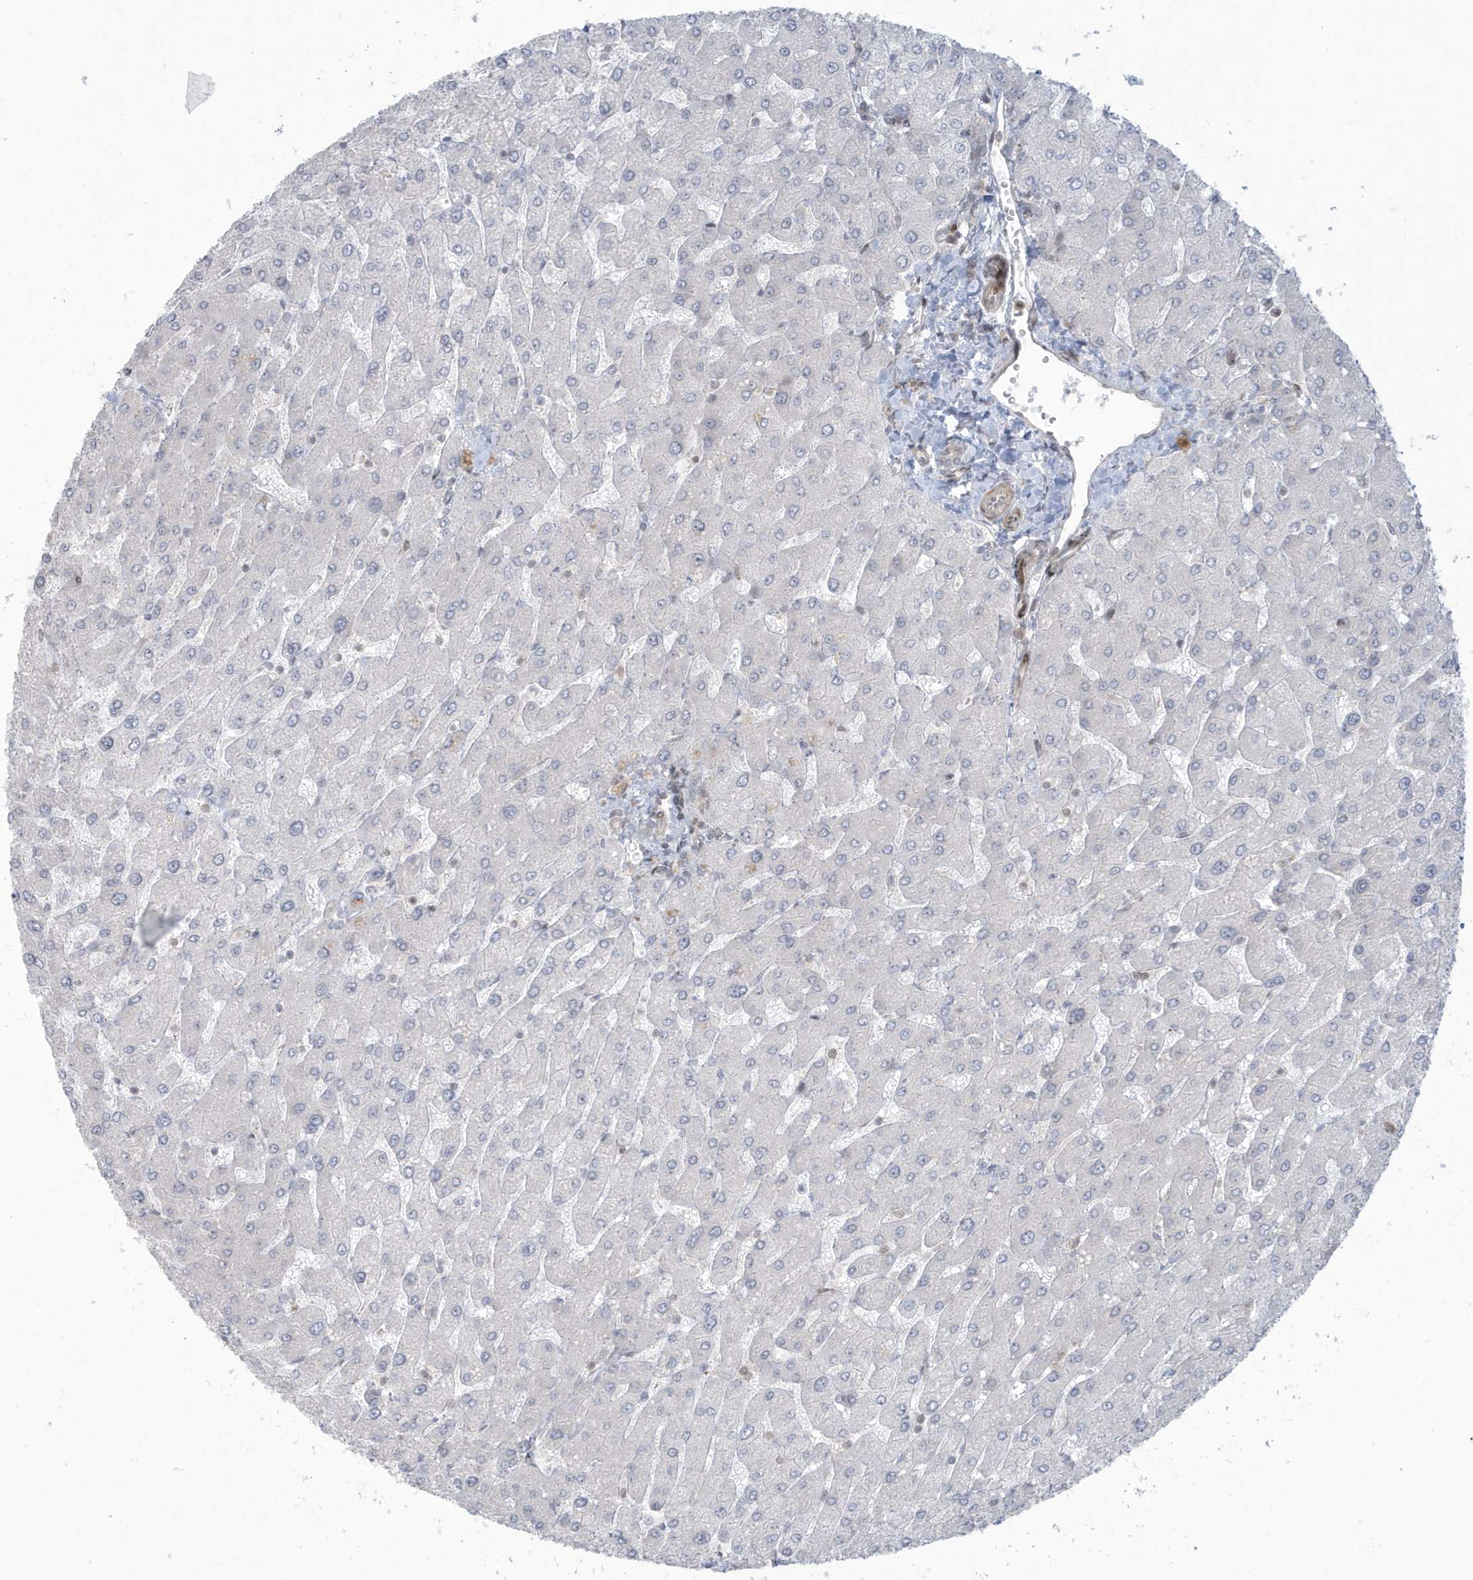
{"staining": {"intensity": "negative", "quantity": "none", "location": "none"}, "tissue": "liver", "cell_type": "Cholangiocytes", "image_type": "normal", "snomed": [{"axis": "morphology", "description": "Normal tissue, NOS"}, {"axis": "topography", "description": "Liver"}], "caption": "This is an immunohistochemistry (IHC) histopathology image of unremarkable liver. There is no staining in cholangiocytes.", "gene": "C1orf52", "patient": {"sex": "male", "age": 55}}